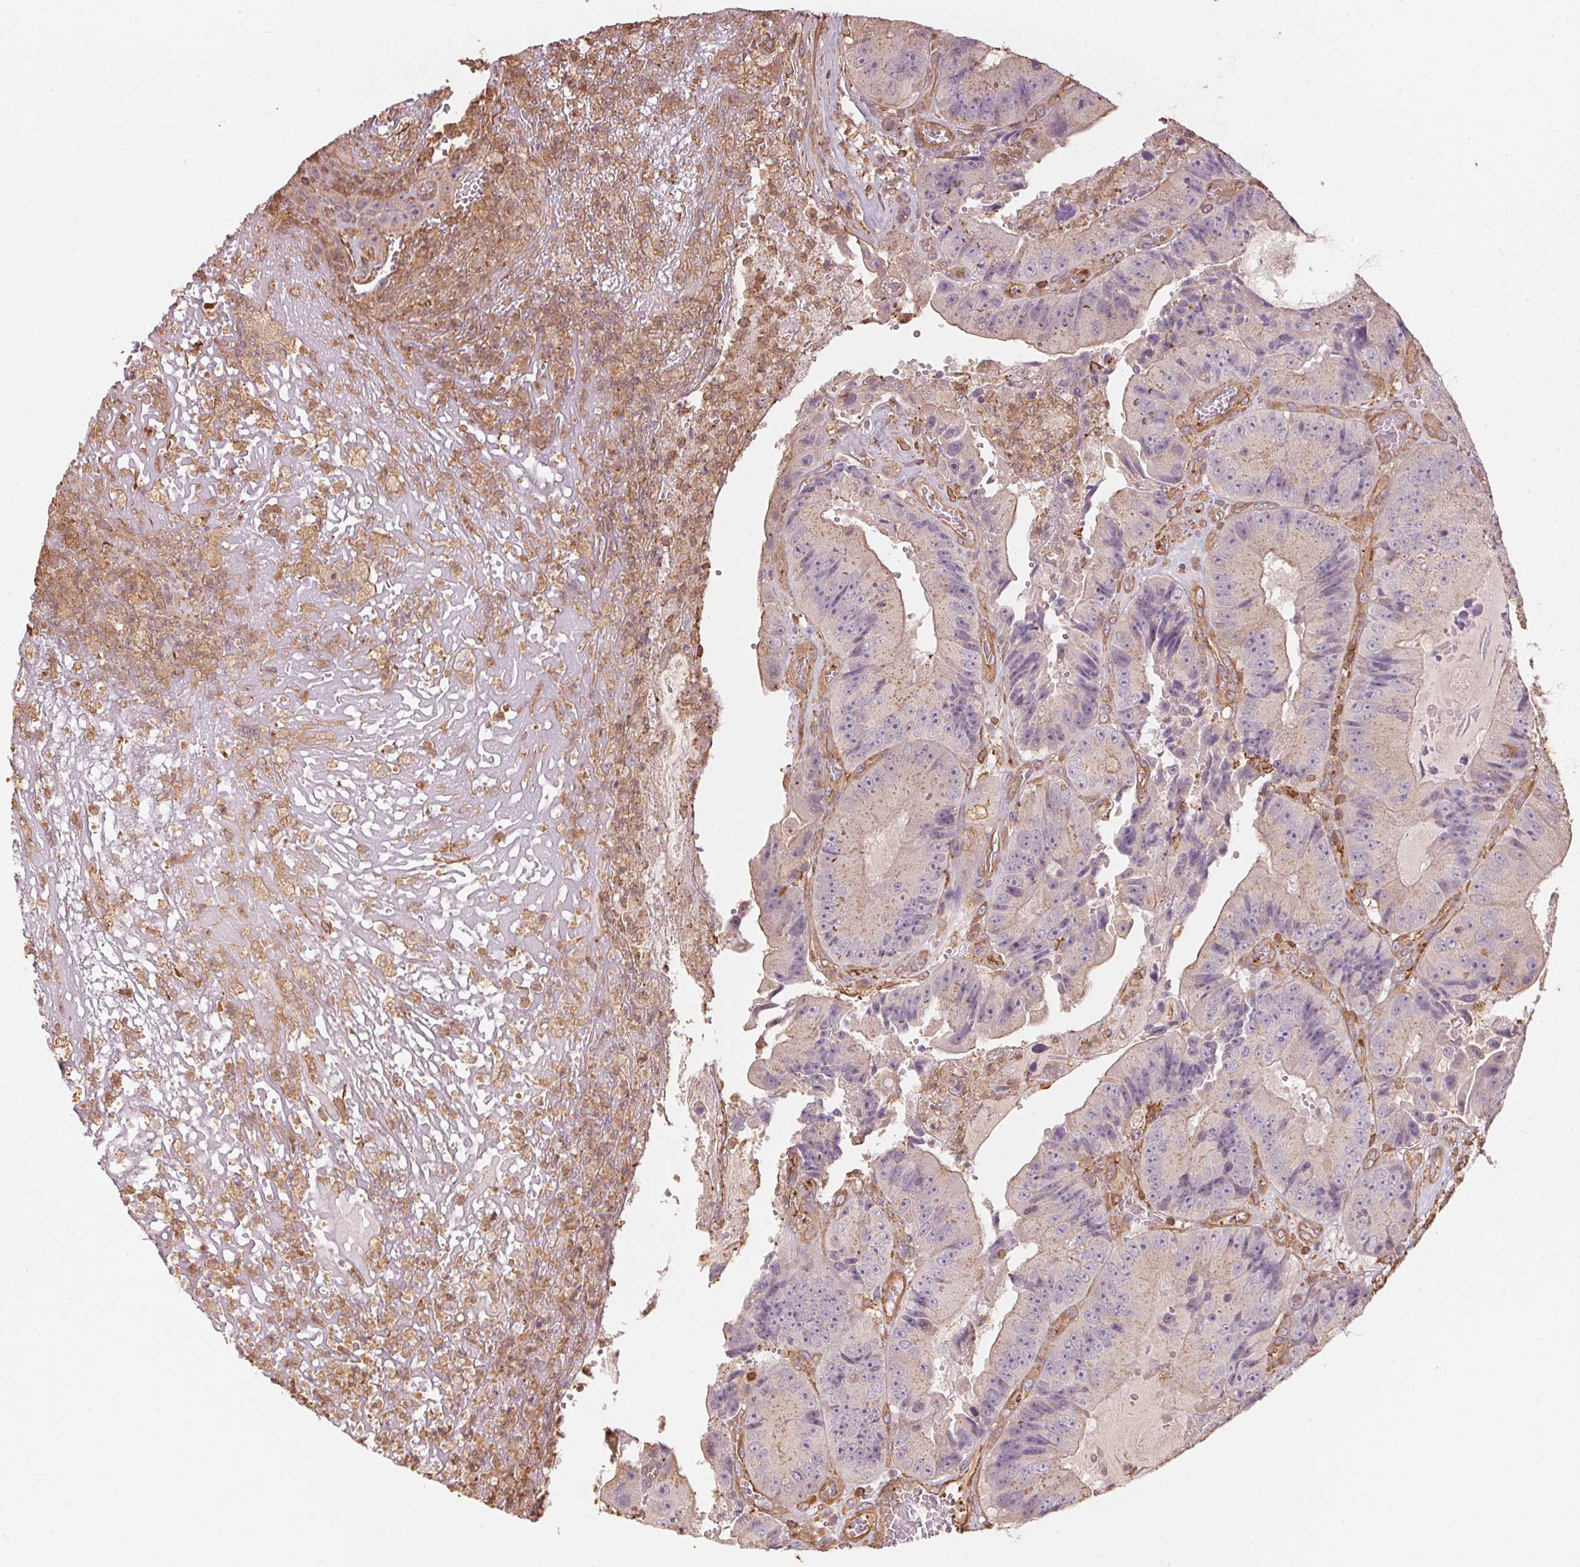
{"staining": {"intensity": "negative", "quantity": "none", "location": "none"}, "tissue": "colorectal cancer", "cell_type": "Tumor cells", "image_type": "cancer", "snomed": [{"axis": "morphology", "description": "Adenocarcinoma, NOS"}, {"axis": "topography", "description": "Colon"}], "caption": "This histopathology image is of colorectal adenocarcinoma stained with IHC to label a protein in brown with the nuclei are counter-stained blue. There is no expression in tumor cells. Nuclei are stained in blue.", "gene": "QDPR", "patient": {"sex": "female", "age": 86}}